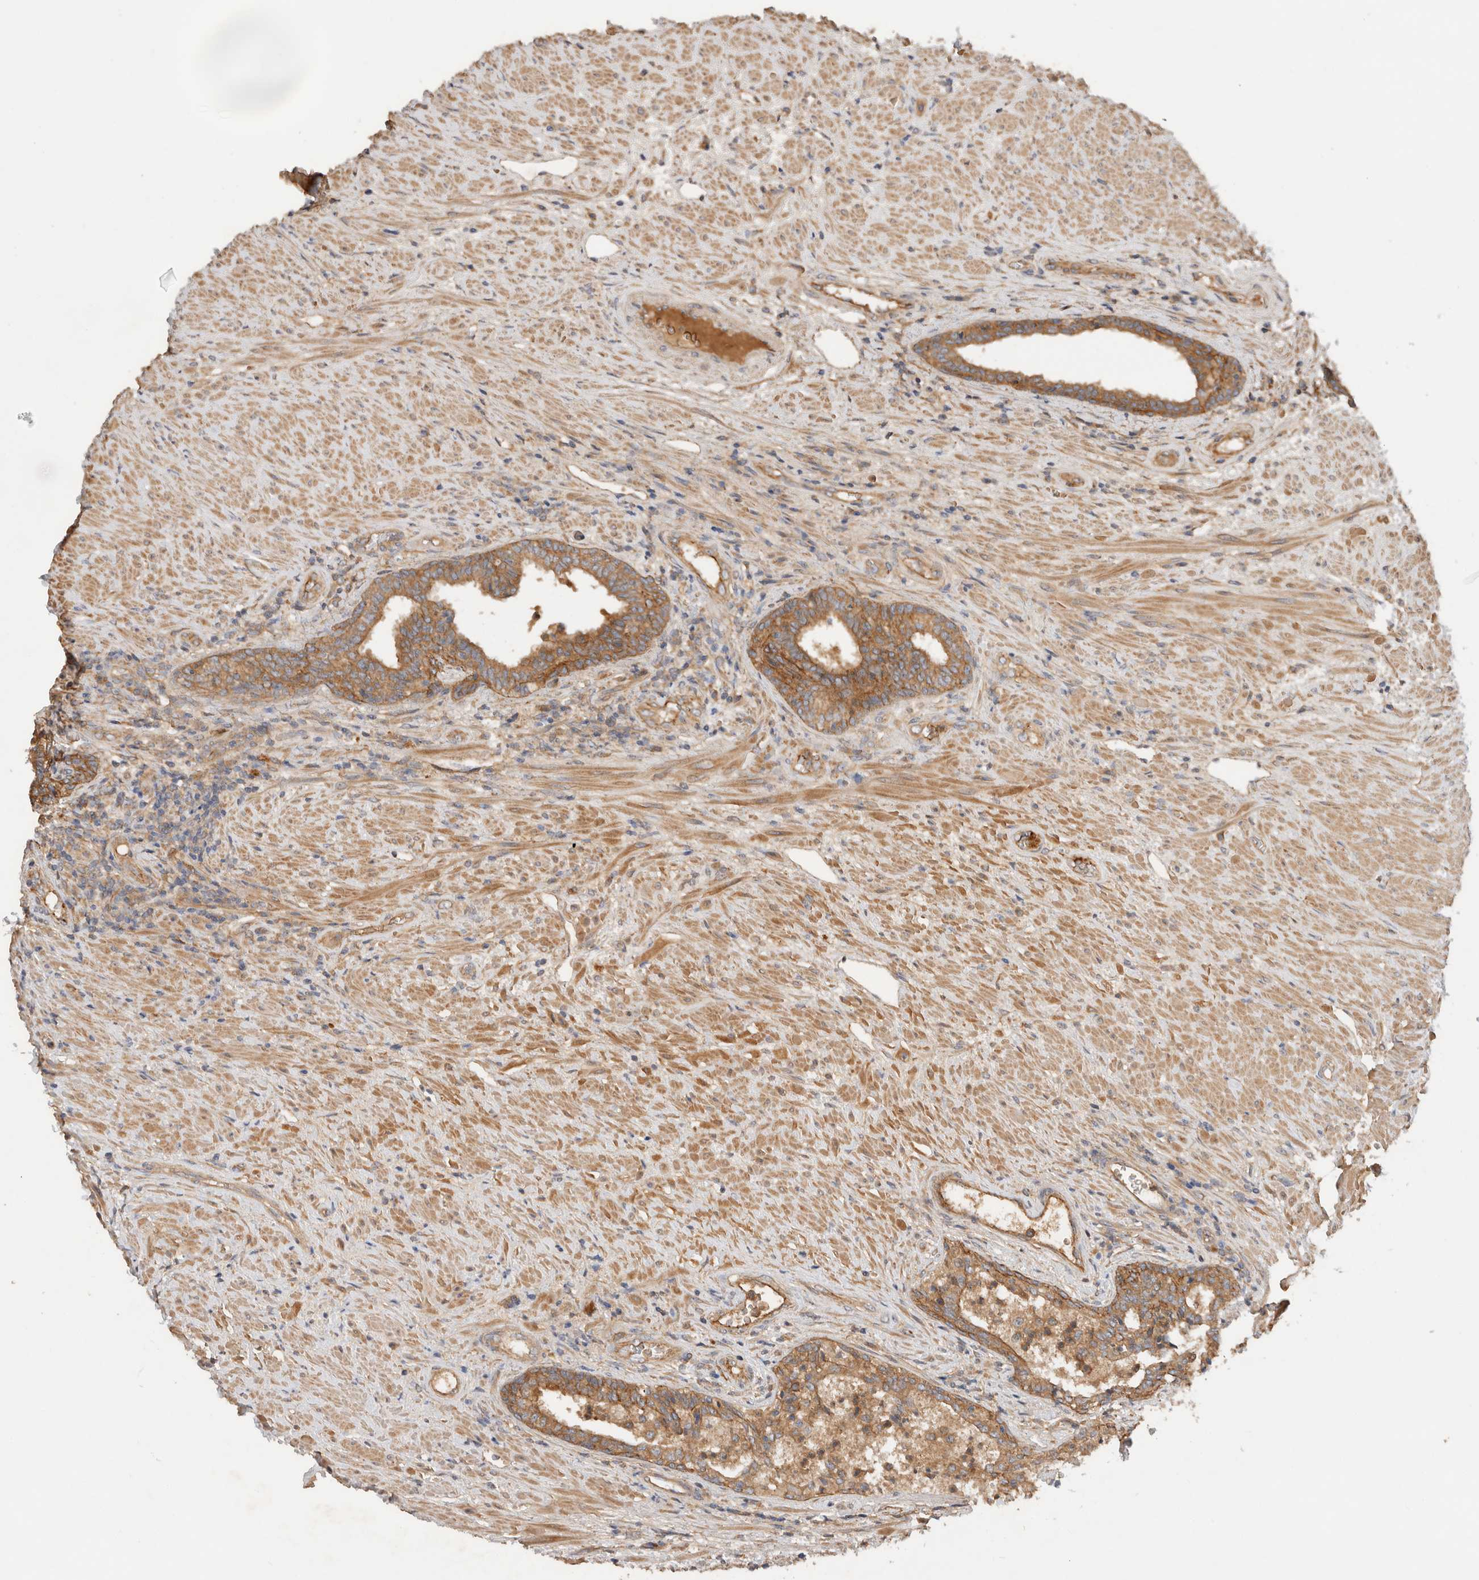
{"staining": {"intensity": "moderate", "quantity": ">75%", "location": "cytoplasmic/membranous"}, "tissue": "prostate", "cell_type": "Glandular cells", "image_type": "normal", "snomed": [{"axis": "morphology", "description": "Normal tissue, NOS"}, {"axis": "topography", "description": "Prostate"}], "caption": "Immunohistochemistry (DAB (3,3'-diaminobenzidine)) staining of normal prostate reveals moderate cytoplasmic/membranous protein positivity in approximately >75% of glandular cells. (IHC, brightfield microscopy, high magnification).", "gene": "C8orf44", "patient": {"sex": "male", "age": 76}}